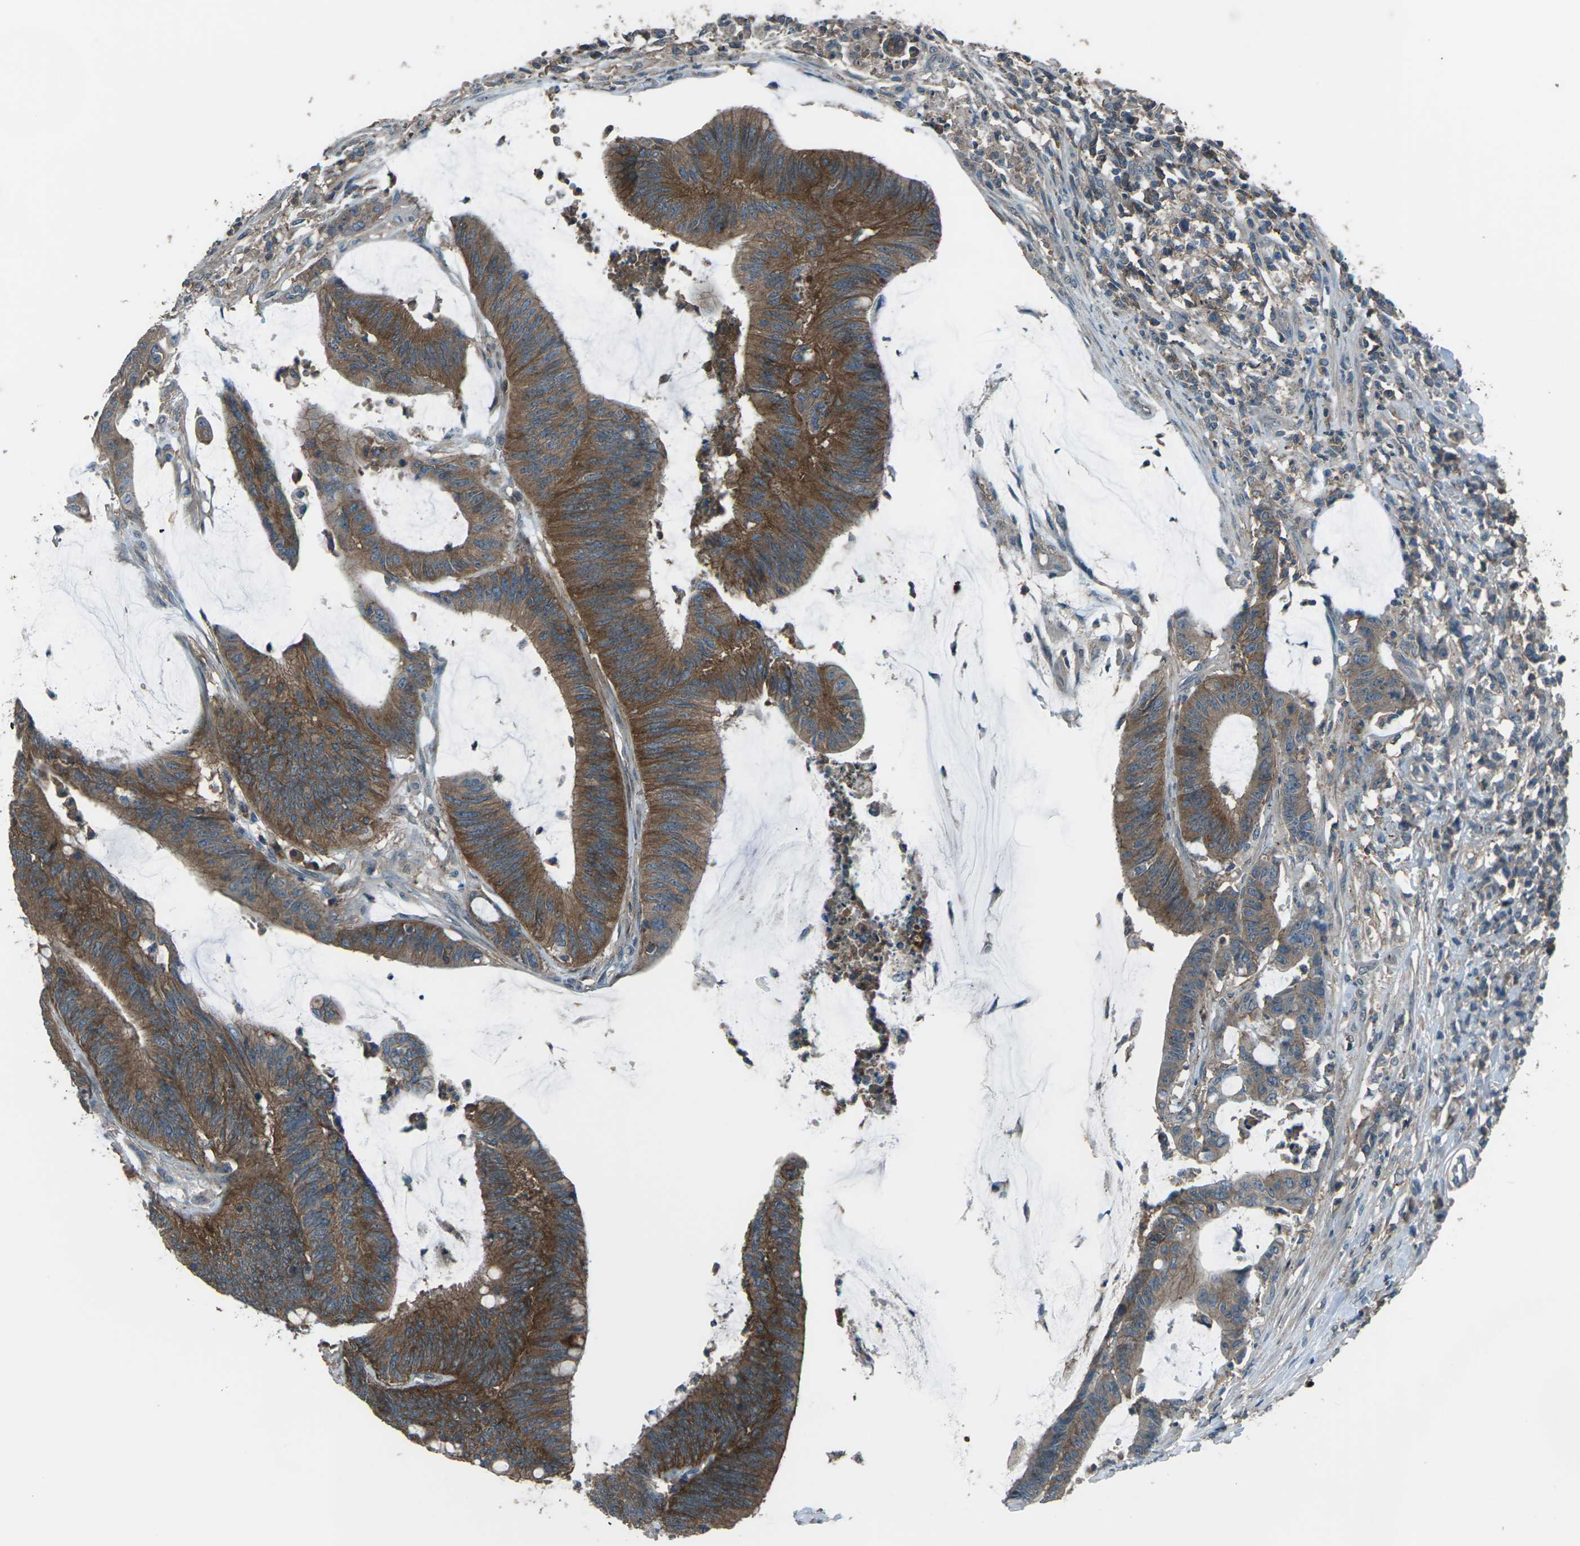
{"staining": {"intensity": "strong", "quantity": "25%-75%", "location": "cytoplasmic/membranous"}, "tissue": "colorectal cancer", "cell_type": "Tumor cells", "image_type": "cancer", "snomed": [{"axis": "morphology", "description": "Adenocarcinoma, NOS"}, {"axis": "topography", "description": "Rectum"}], "caption": "IHC (DAB) staining of colorectal cancer (adenocarcinoma) exhibits strong cytoplasmic/membranous protein positivity in about 25%-75% of tumor cells.", "gene": "CMTM4", "patient": {"sex": "female", "age": 66}}